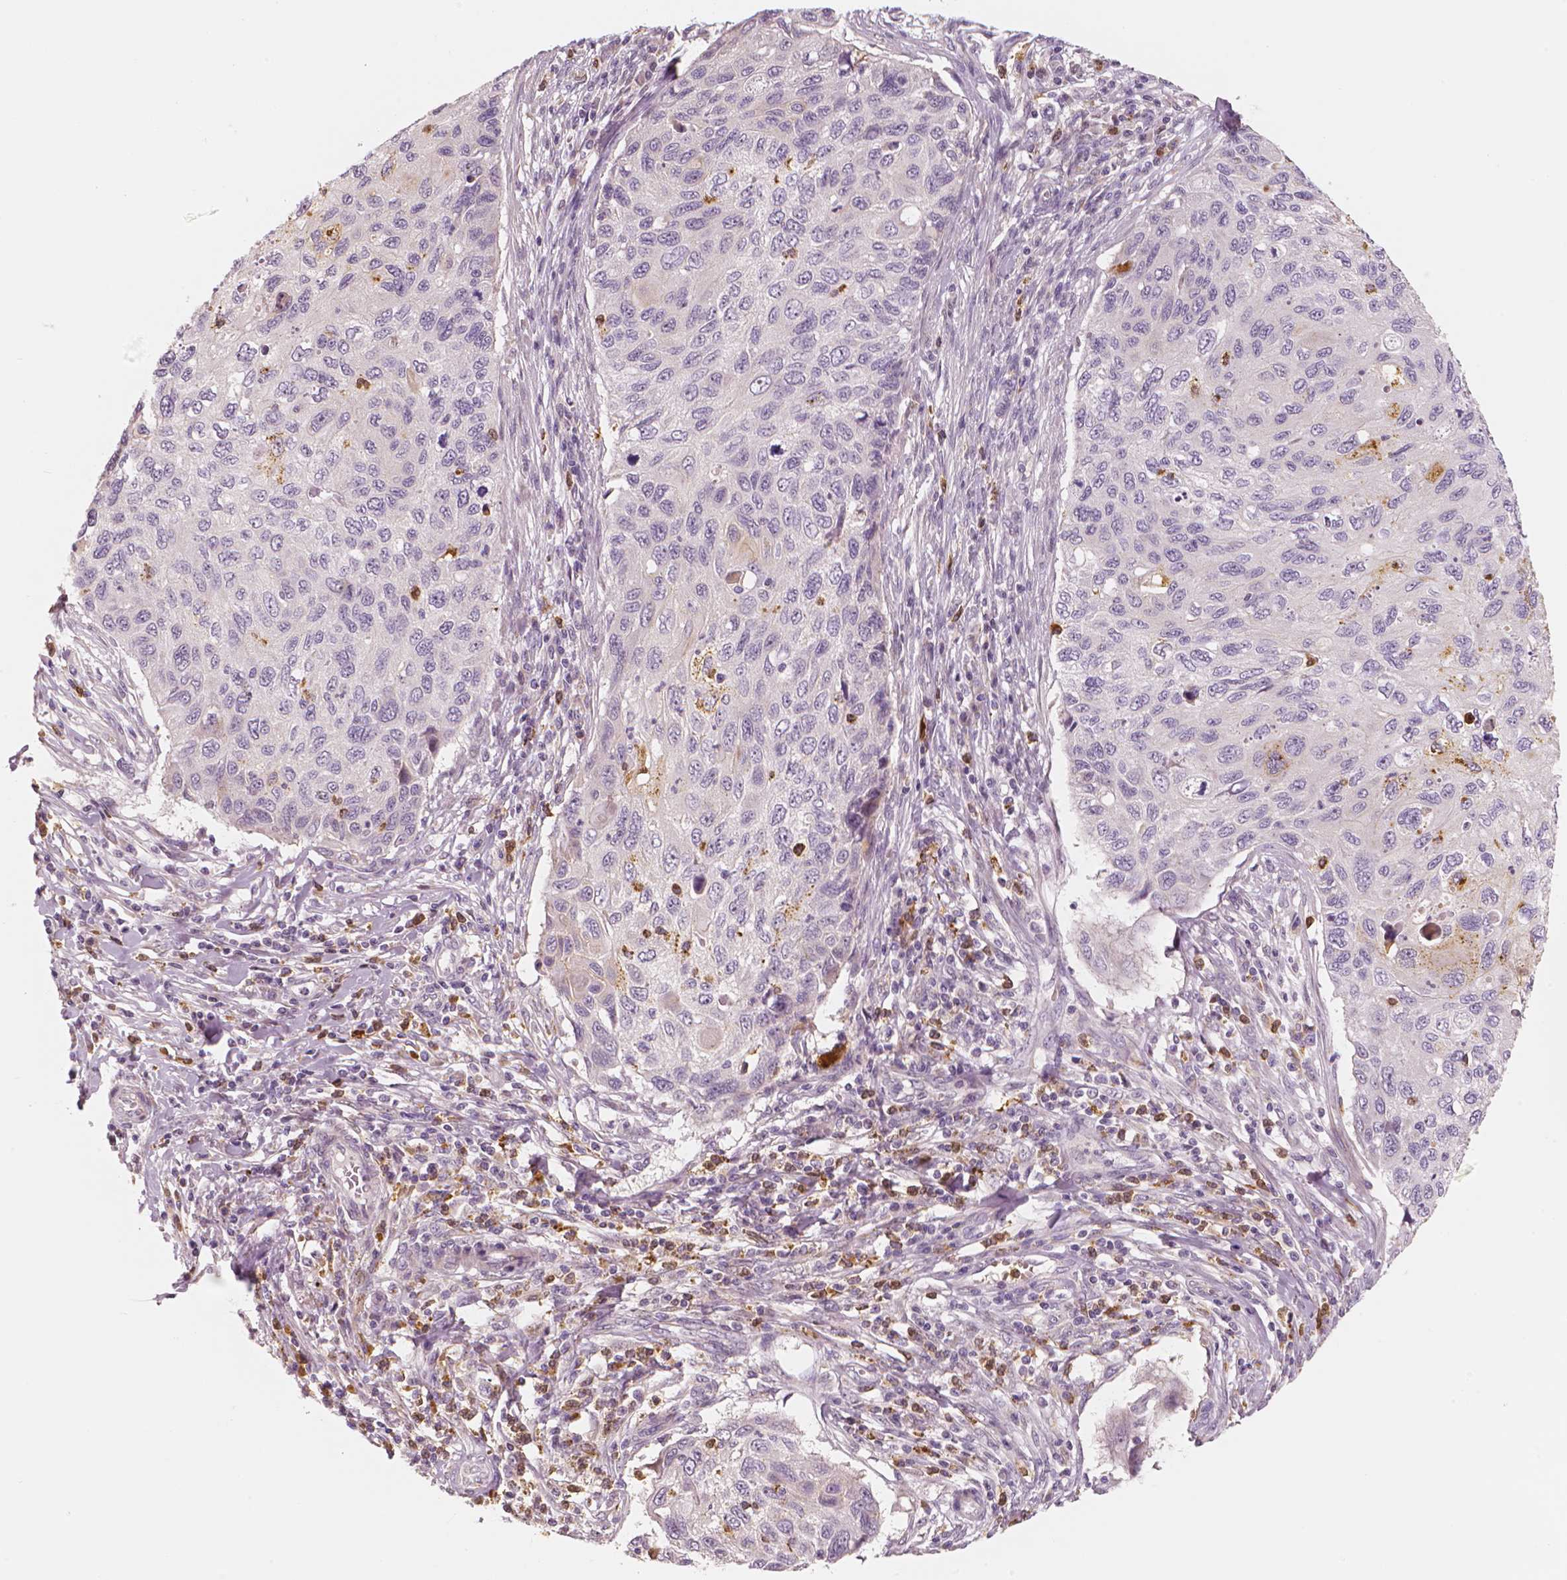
{"staining": {"intensity": "negative", "quantity": "none", "location": "none"}, "tissue": "cervical cancer", "cell_type": "Tumor cells", "image_type": "cancer", "snomed": [{"axis": "morphology", "description": "Squamous cell carcinoma, NOS"}, {"axis": "topography", "description": "Cervix"}], "caption": "Immunohistochemistry micrograph of human cervical cancer (squamous cell carcinoma) stained for a protein (brown), which exhibits no expression in tumor cells.", "gene": "RNASE7", "patient": {"sex": "female", "age": 70}}